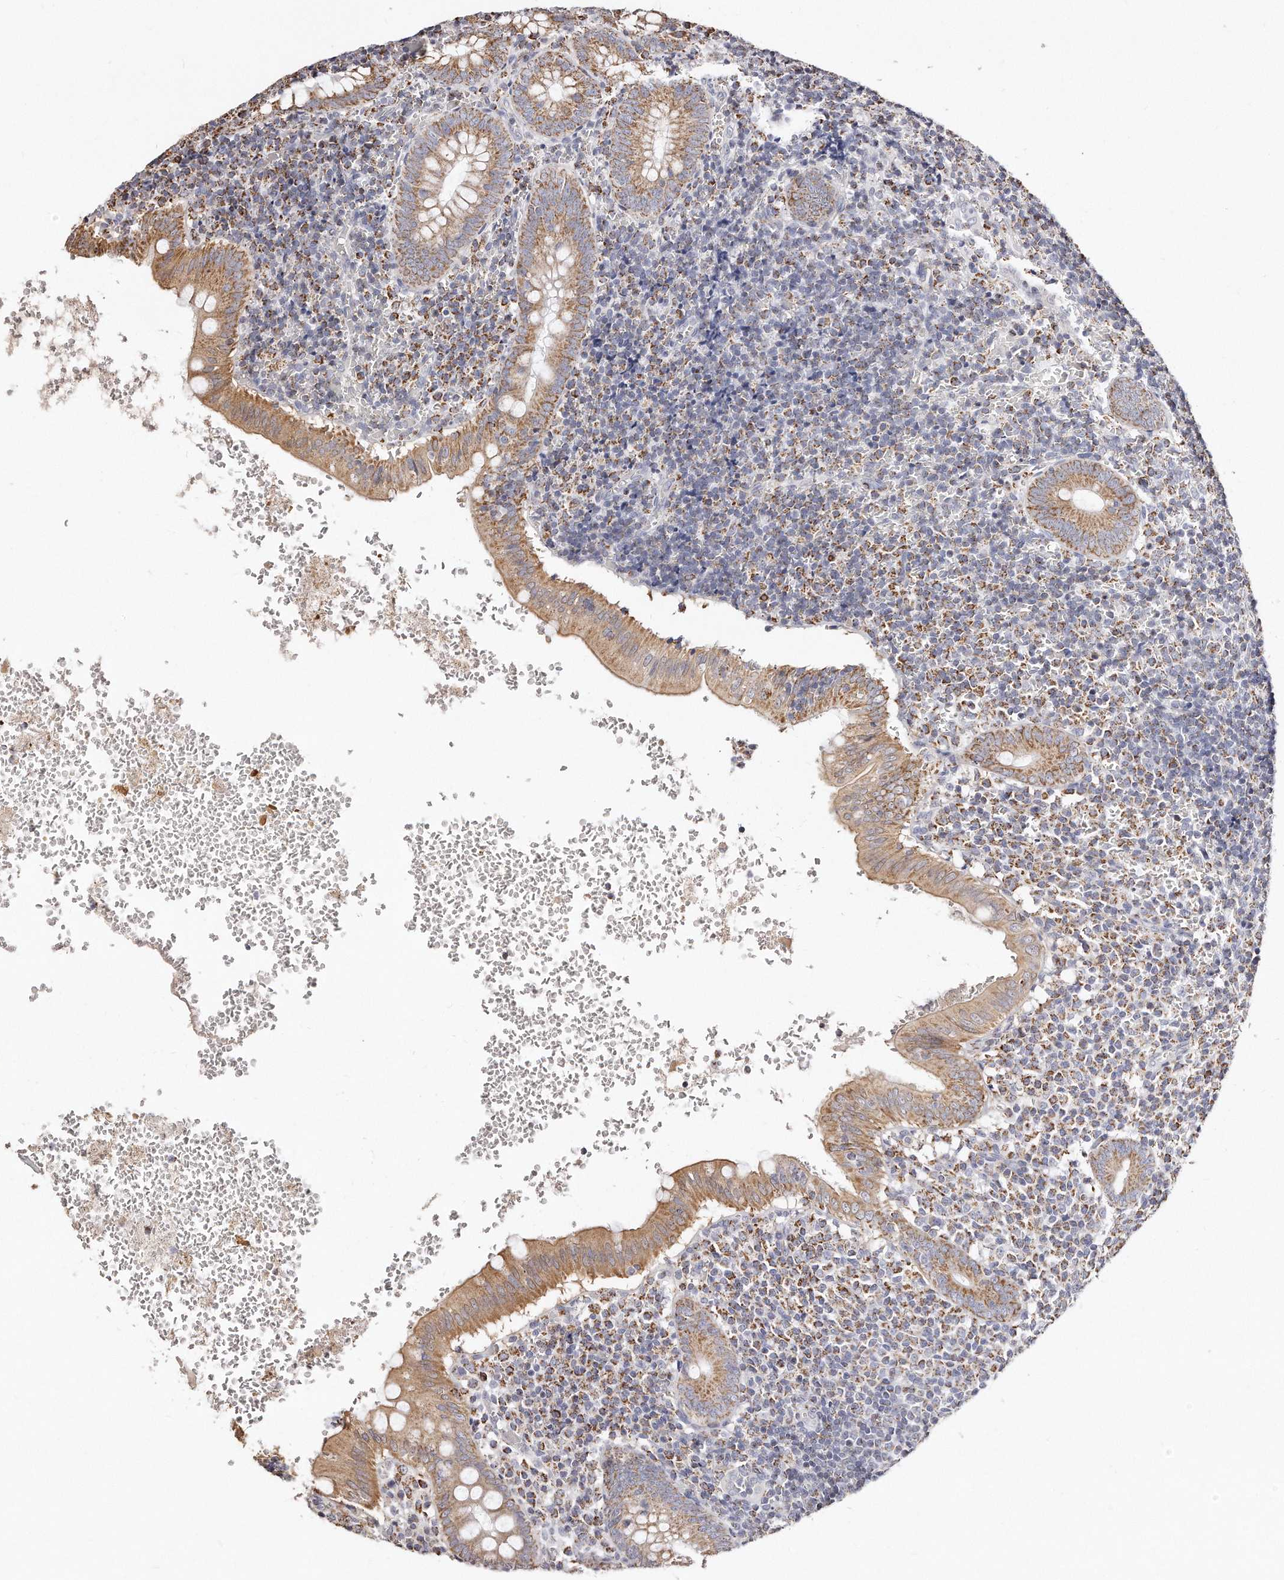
{"staining": {"intensity": "moderate", "quantity": ">75%", "location": "cytoplasmic/membranous"}, "tissue": "appendix", "cell_type": "Glandular cells", "image_type": "normal", "snomed": [{"axis": "morphology", "description": "Normal tissue, NOS"}, {"axis": "topography", "description": "Appendix"}], "caption": "Protein positivity by immunohistochemistry (IHC) reveals moderate cytoplasmic/membranous expression in approximately >75% of glandular cells in unremarkable appendix. The protein is stained brown, and the nuclei are stained in blue (DAB IHC with brightfield microscopy, high magnification).", "gene": "RTKN", "patient": {"sex": "male", "age": 8}}